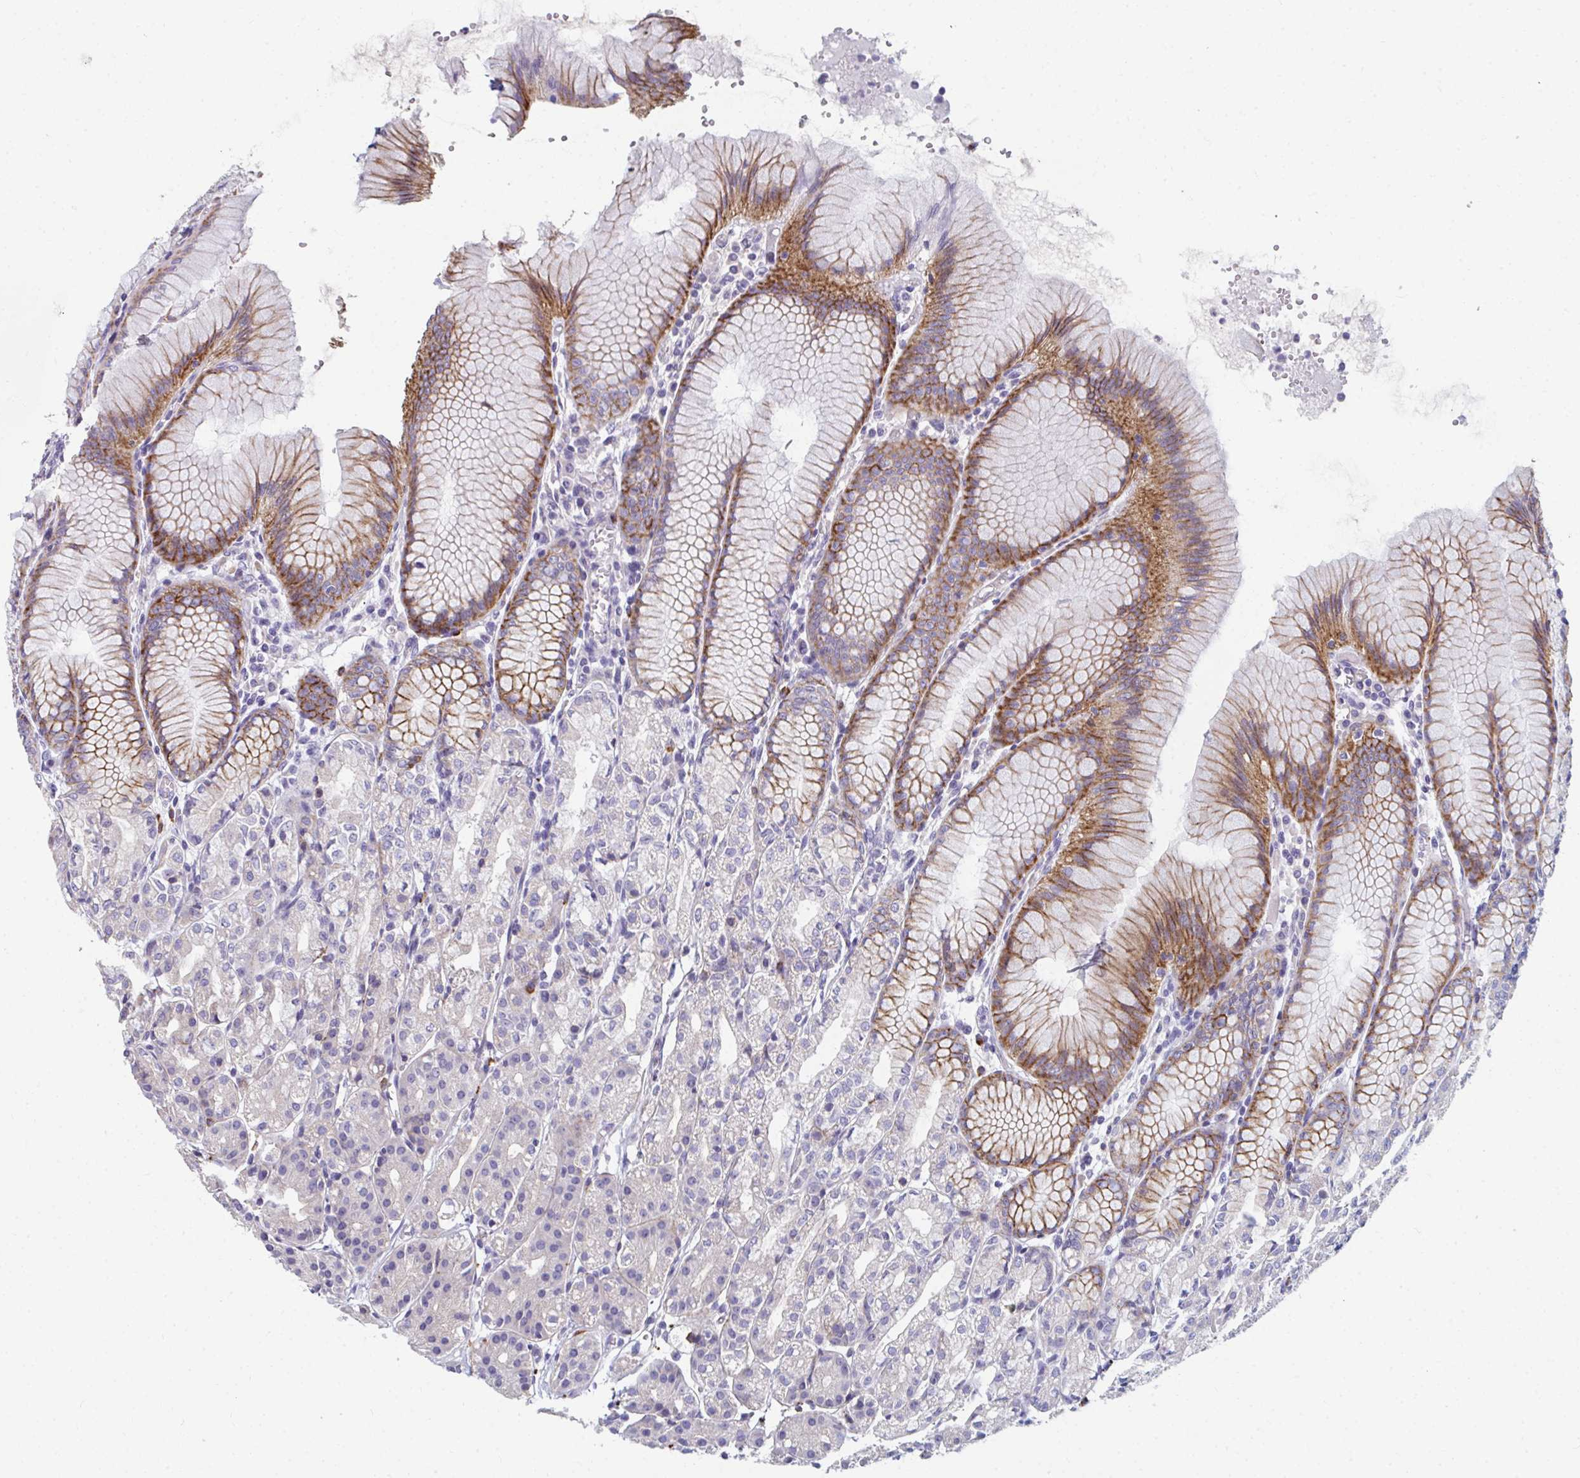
{"staining": {"intensity": "moderate", "quantity": "25%-75%", "location": "cytoplasmic/membranous"}, "tissue": "stomach", "cell_type": "Glandular cells", "image_type": "normal", "snomed": [{"axis": "morphology", "description": "Normal tissue, NOS"}, {"axis": "topography", "description": "Stomach"}], "caption": "Immunohistochemical staining of unremarkable stomach demonstrates 25%-75% levels of moderate cytoplasmic/membranous protein positivity in about 25%-75% of glandular cells. Immunohistochemistry (ihc) stains the protein of interest in brown and the nuclei are stained blue.", "gene": "EIF1AD", "patient": {"sex": "female", "age": 57}}